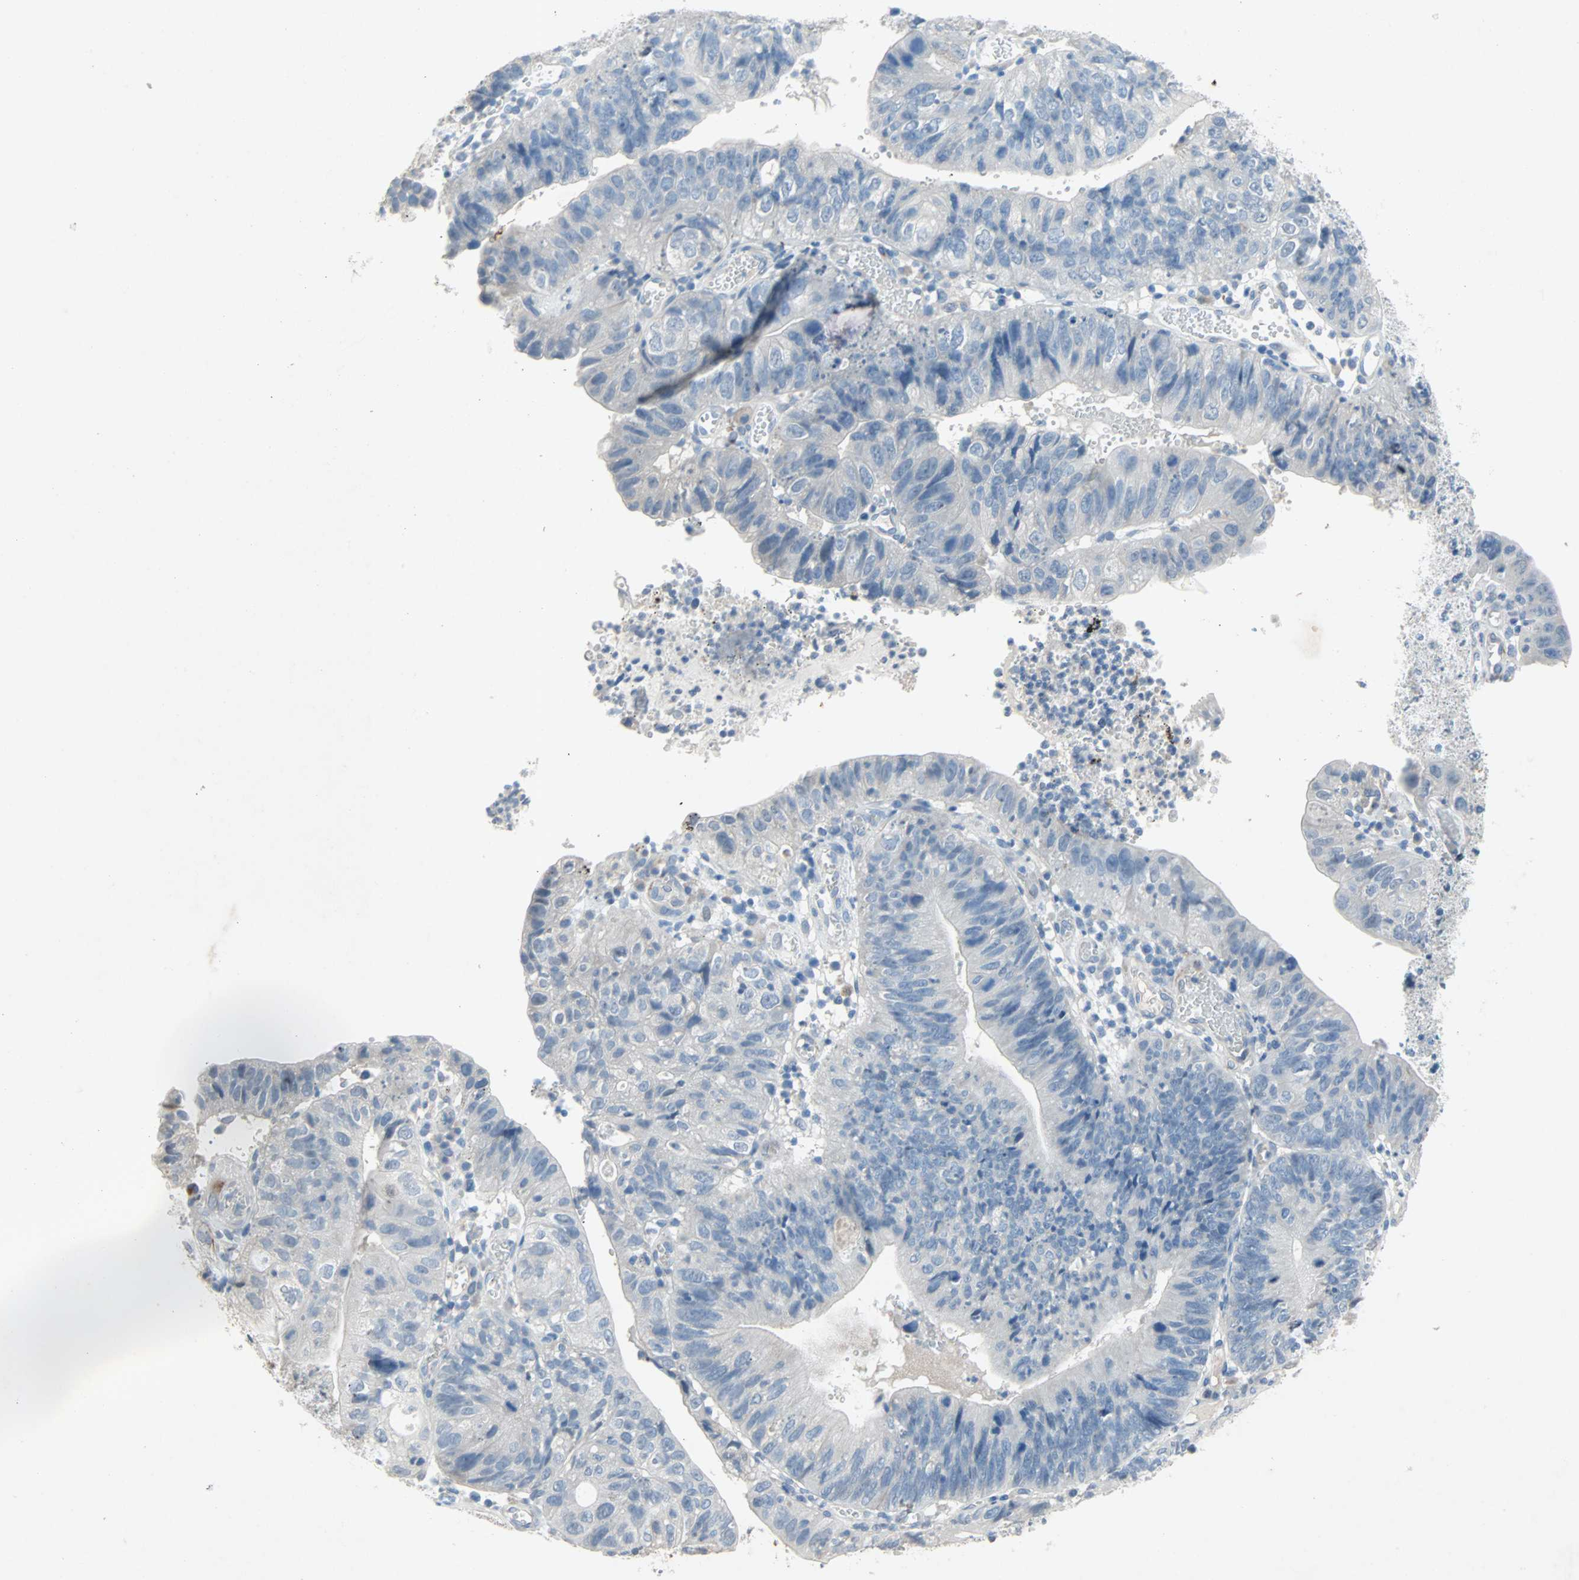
{"staining": {"intensity": "negative", "quantity": "none", "location": "none"}, "tissue": "stomach cancer", "cell_type": "Tumor cells", "image_type": "cancer", "snomed": [{"axis": "morphology", "description": "Adenocarcinoma, NOS"}, {"axis": "topography", "description": "Stomach"}], "caption": "DAB (3,3'-diaminobenzidine) immunohistochemical staining of human stomach cancer shows no significant staining in tumor cells. Brightfield microscopy of IHC stained with DAB (3,3'-diaminobenzidine) (brown) and hematoxylin (blue), captured at high magnification.", "gene": "PCDHB2", "patient": {"sex": "male", "age": 59}}